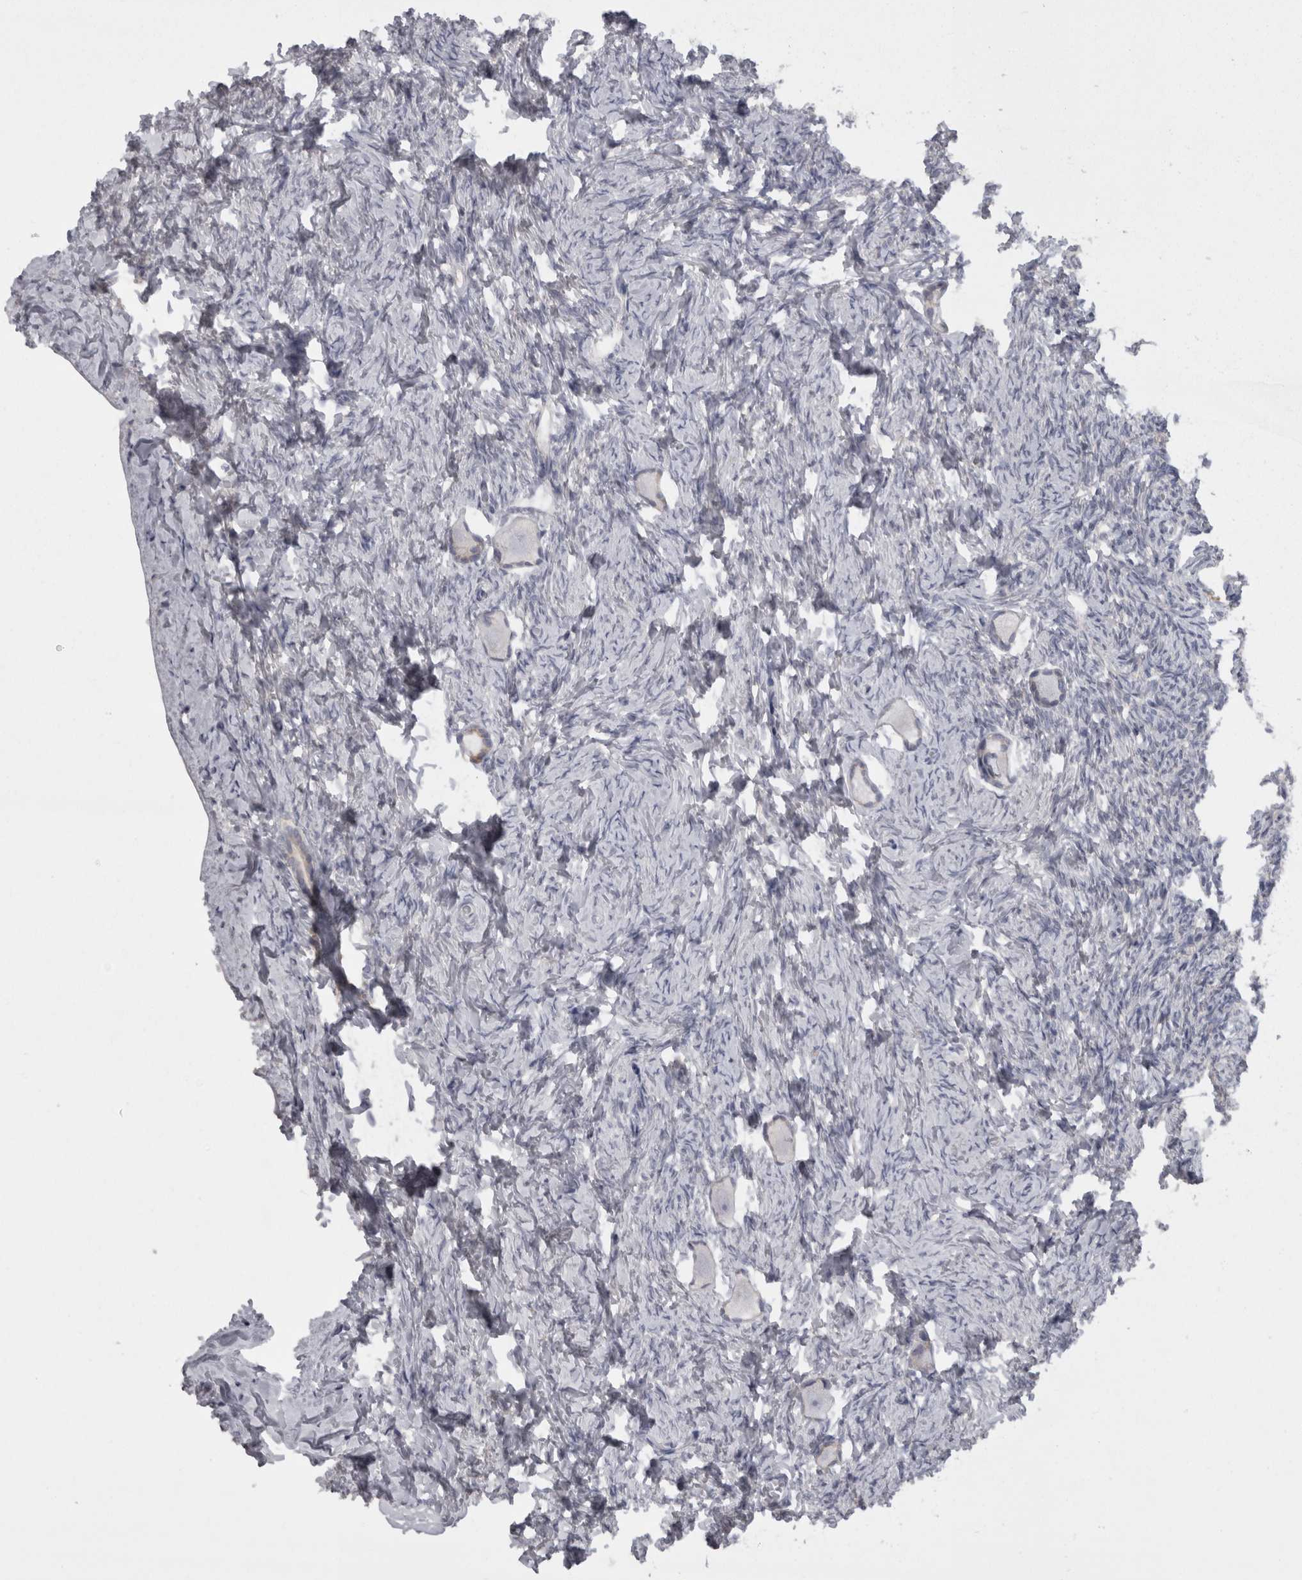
{"staining": {"intensity": "negative", "quantity": "none", "location": "none"}, "tissue": "ovary", "cell_type": "Follicle cells", "image_type": "normal", "snomed": [{"axis": "morphology", "description": "Normal tissue, NOS"}, {"axis": "topography", "description": "Ovary"}], "caption": "The histopathology image demonstrates no staining of follicle cells in normal ovary.", "gene": "CAMK2D", "patient": {"sex": "female", "age": 27}}